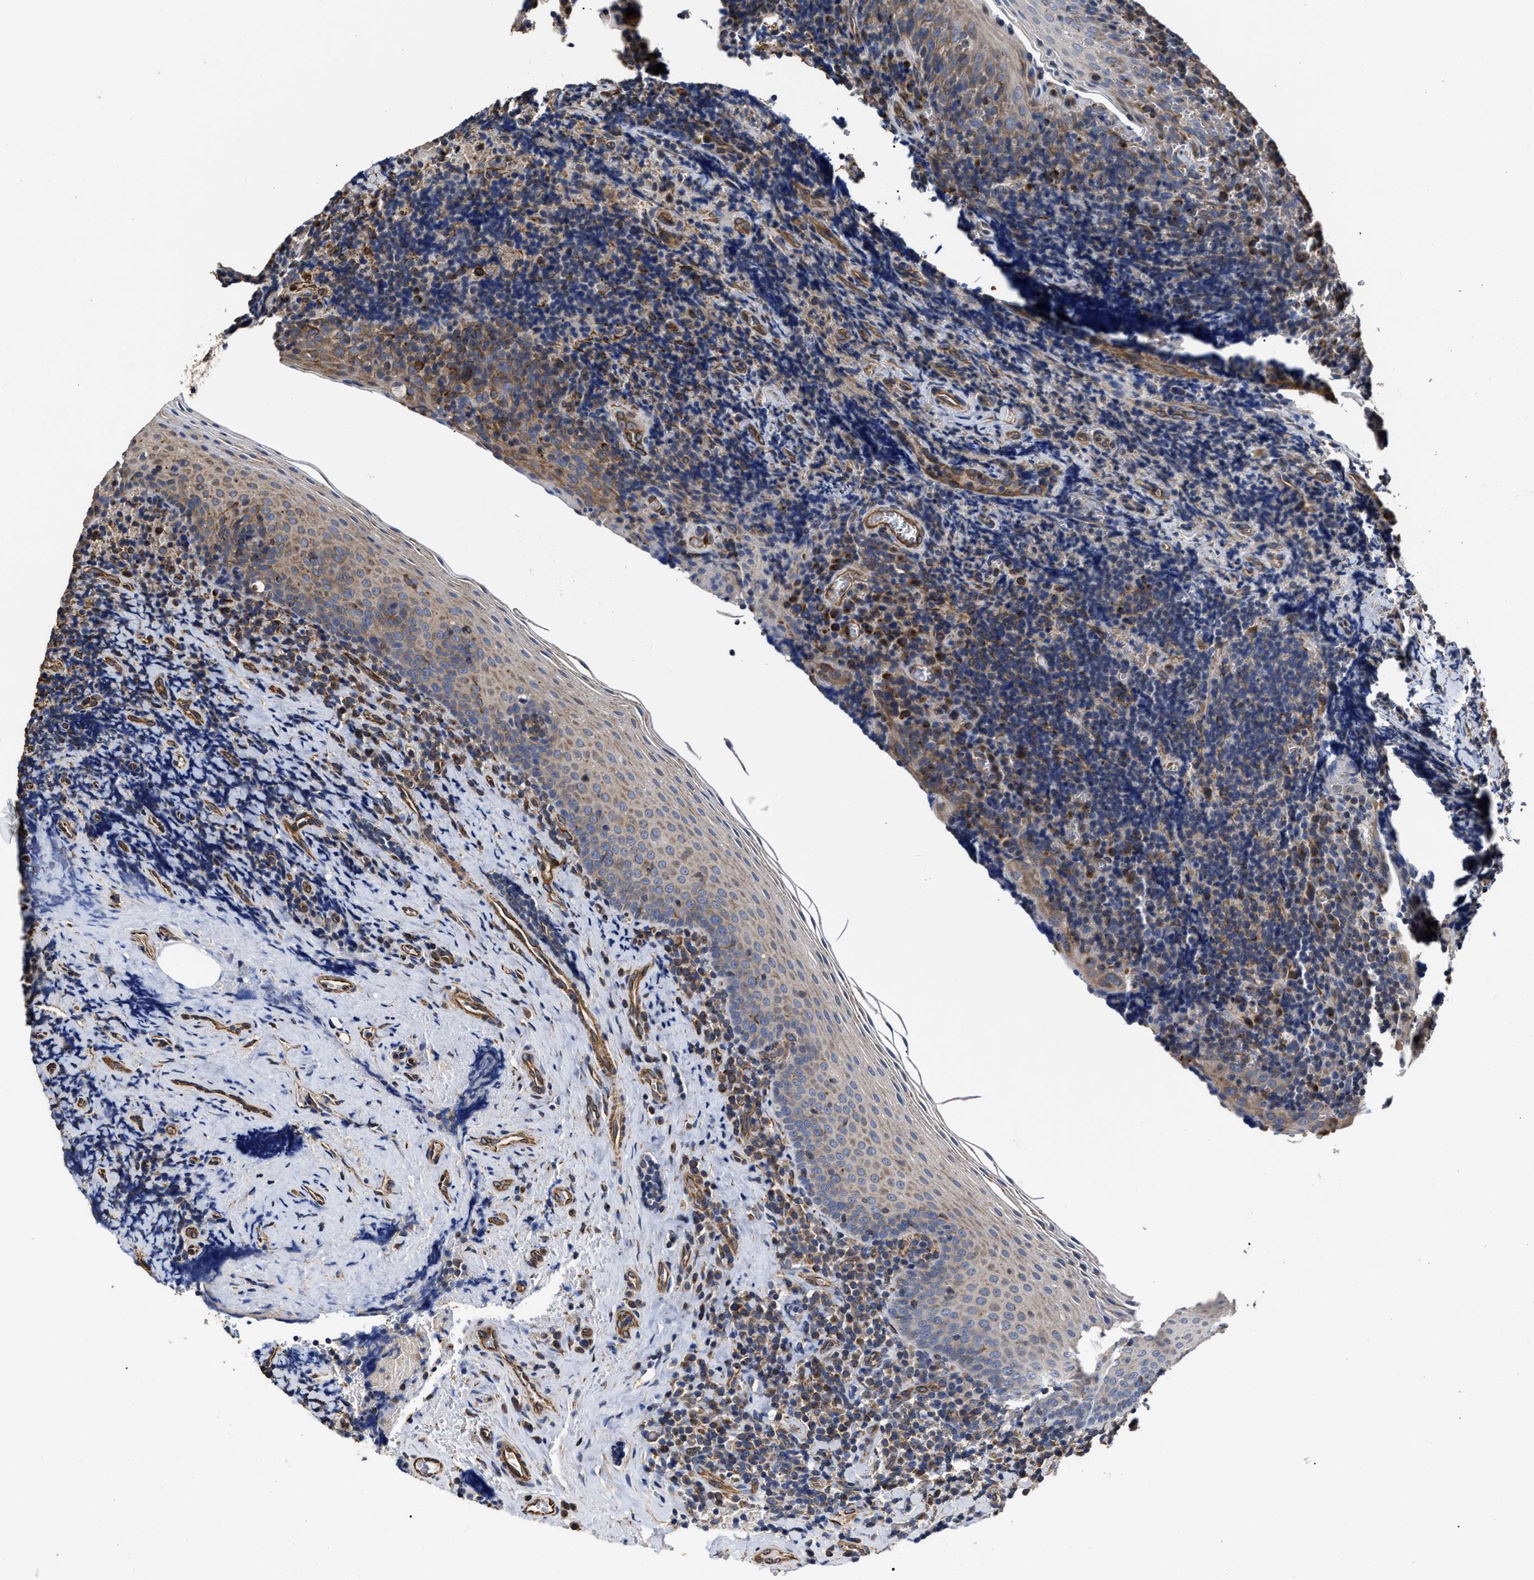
{"staining": {"intensity": "weak", "quantity": "<25%", "location": "cytoplasmic/membranous"}, "tissue": "tonsil", "cell_type": "Germinal center cells", "image_type": "normal", "snomed": [{"axis": "morphology", "description": "Normal tissue, NOS"}, {"axis": "morphology", "description": "Inflammation, NOS"}, {"axis": "topography", "description": "Tonsil"}], "caption": "The photomicrograph exhibits no significant staining in germinal center cells of tonsil.", "gene": "TSPAN33", "patient": {"sex": "female", "age": 31}}